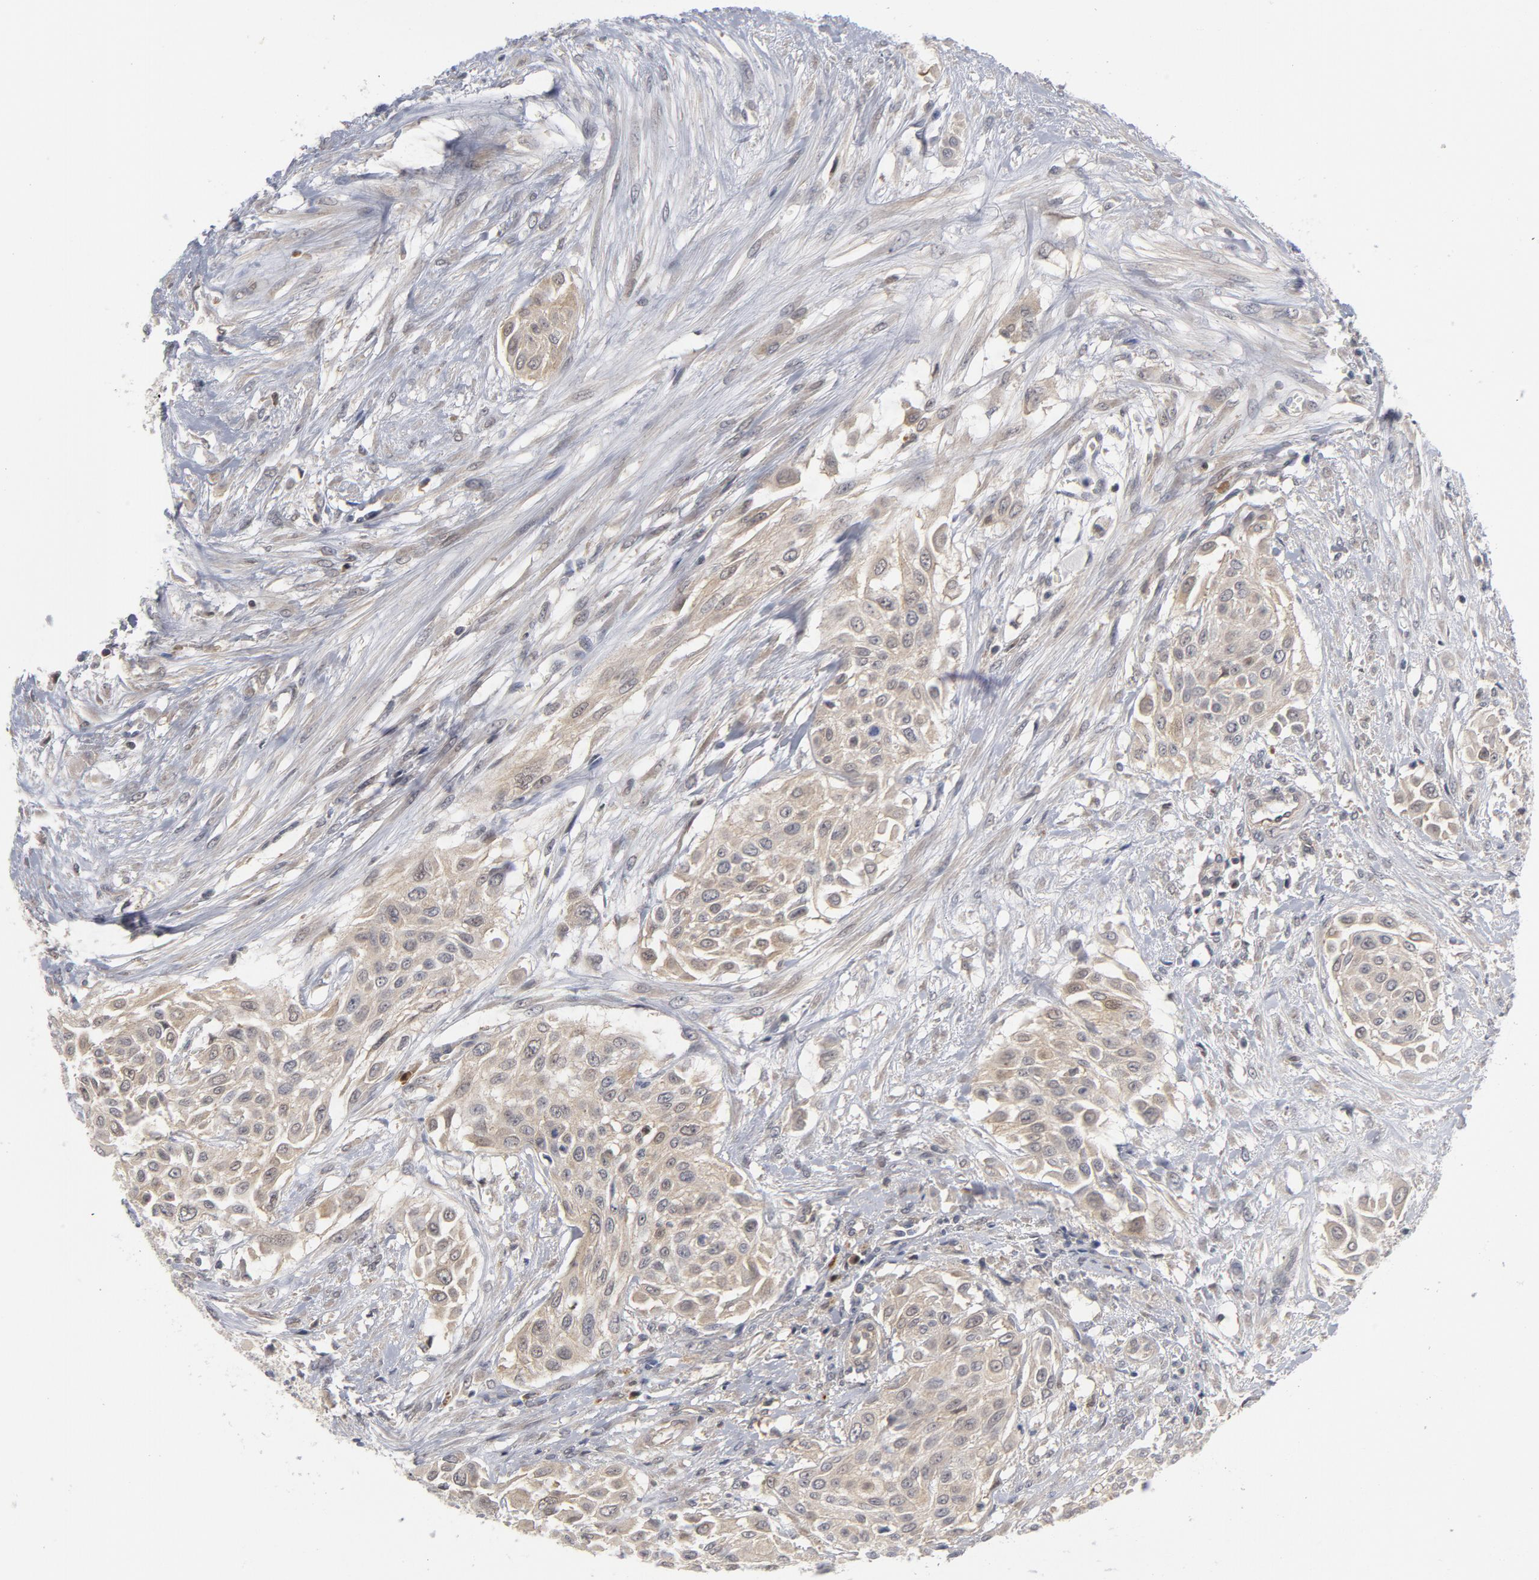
{"staining": {"intensity": "weak", "quantity": "25%-75%", "location": "cytoplasmic/membranous"}, "tissue": "urothelial cancer", "cell_type": "Tumor cells", "image_type": "cancer", "snomed": [{"axis": "morphology", "description": "Urothelial carcinoma, High grade"}, {"axis": "topography", "description": "Urinary bladder"}], "caption": "High-magnification brightfield microscopy of high-grade urothelial carcinoma stained with DAB (brown) and counterstained with hematoxylin (blue). tumor cells exhibit weak cytoplasmic/membranous staining is seen in approximately25%-75% of cells.", "gene": "TRADD", "patient": {"sex": "male", "age": 57}}